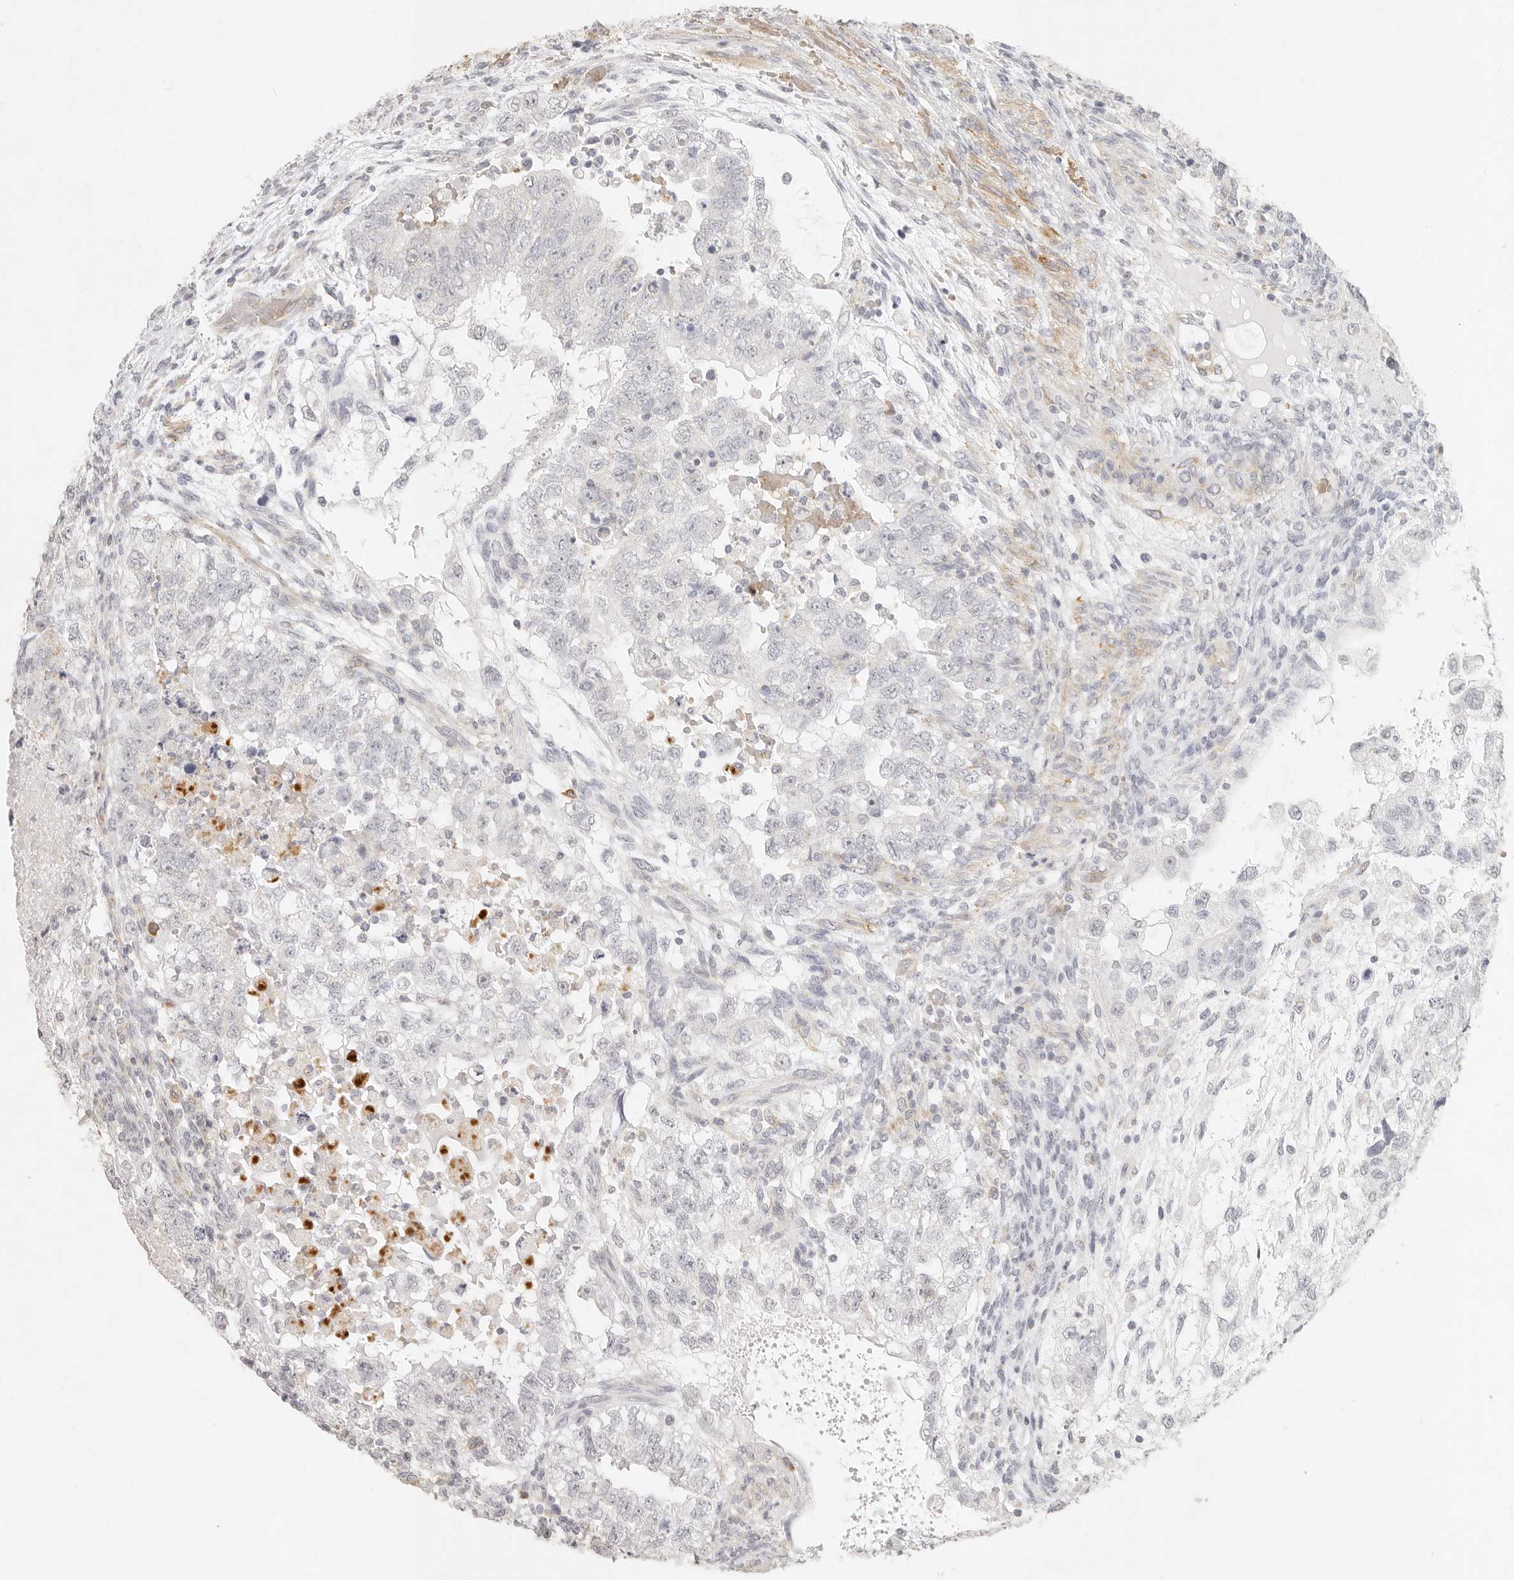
{"staining": {"intensity": "negative", "quantity": "none", "location": "none"}, "tissue": "testis cancer", "cell_type": "Tumor cells", "image_type": "cancer", "snomed": [{"axis": "morphology", "description": "Carcinoma, Embryonal, NOS"}, {"axis": "topography", "description": "Testis"}], "caption": "Testis cancer was stained to show a protein in brown. There is no significant positivity in tumor cells. (Brightfield microscopy of DAB (3,3'-diaminobenzidine) immunohistochemistry (IHC) at high magnification).", "gene": "NIBAN1", "patient": {"sex": "male", "age": 37}}